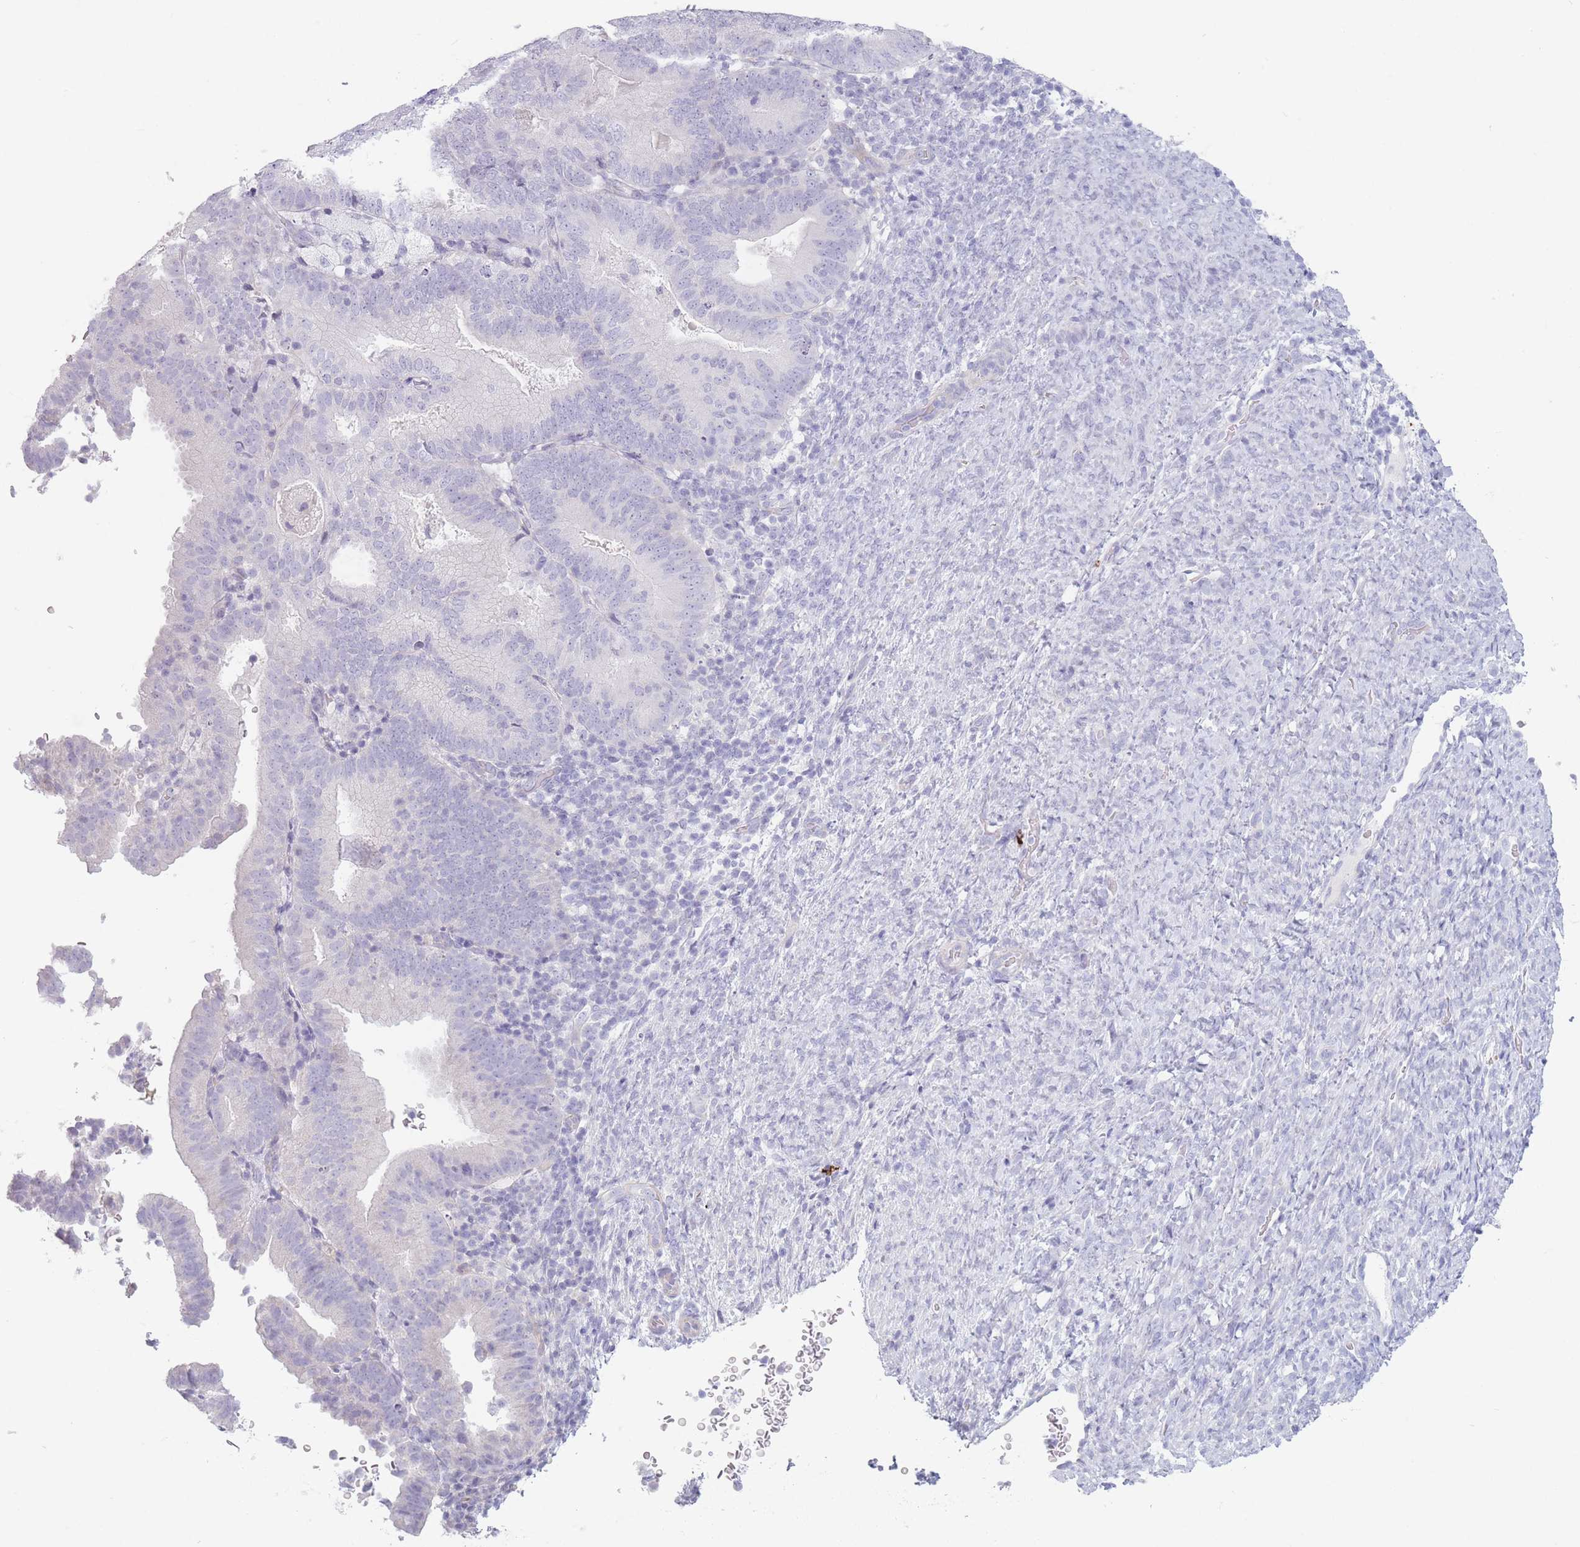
{"staining": {"intensity": "negative", "quantity": "none", "location": "none"}, "tissue": "endometrial cancer", "cell_type": "Tumor cells", "image_type": "cancer", "snomed": [{"axis": "morphology", "description": "Adenocarcinoma, NOS"}, {"axis": "topography", "description": "Endometrium"}], "caption": "Tumor cells show no significant expression in endometrial cancer.", "gene": "PLEKHG2", "patient": {"sex": "female", "age": 70}}